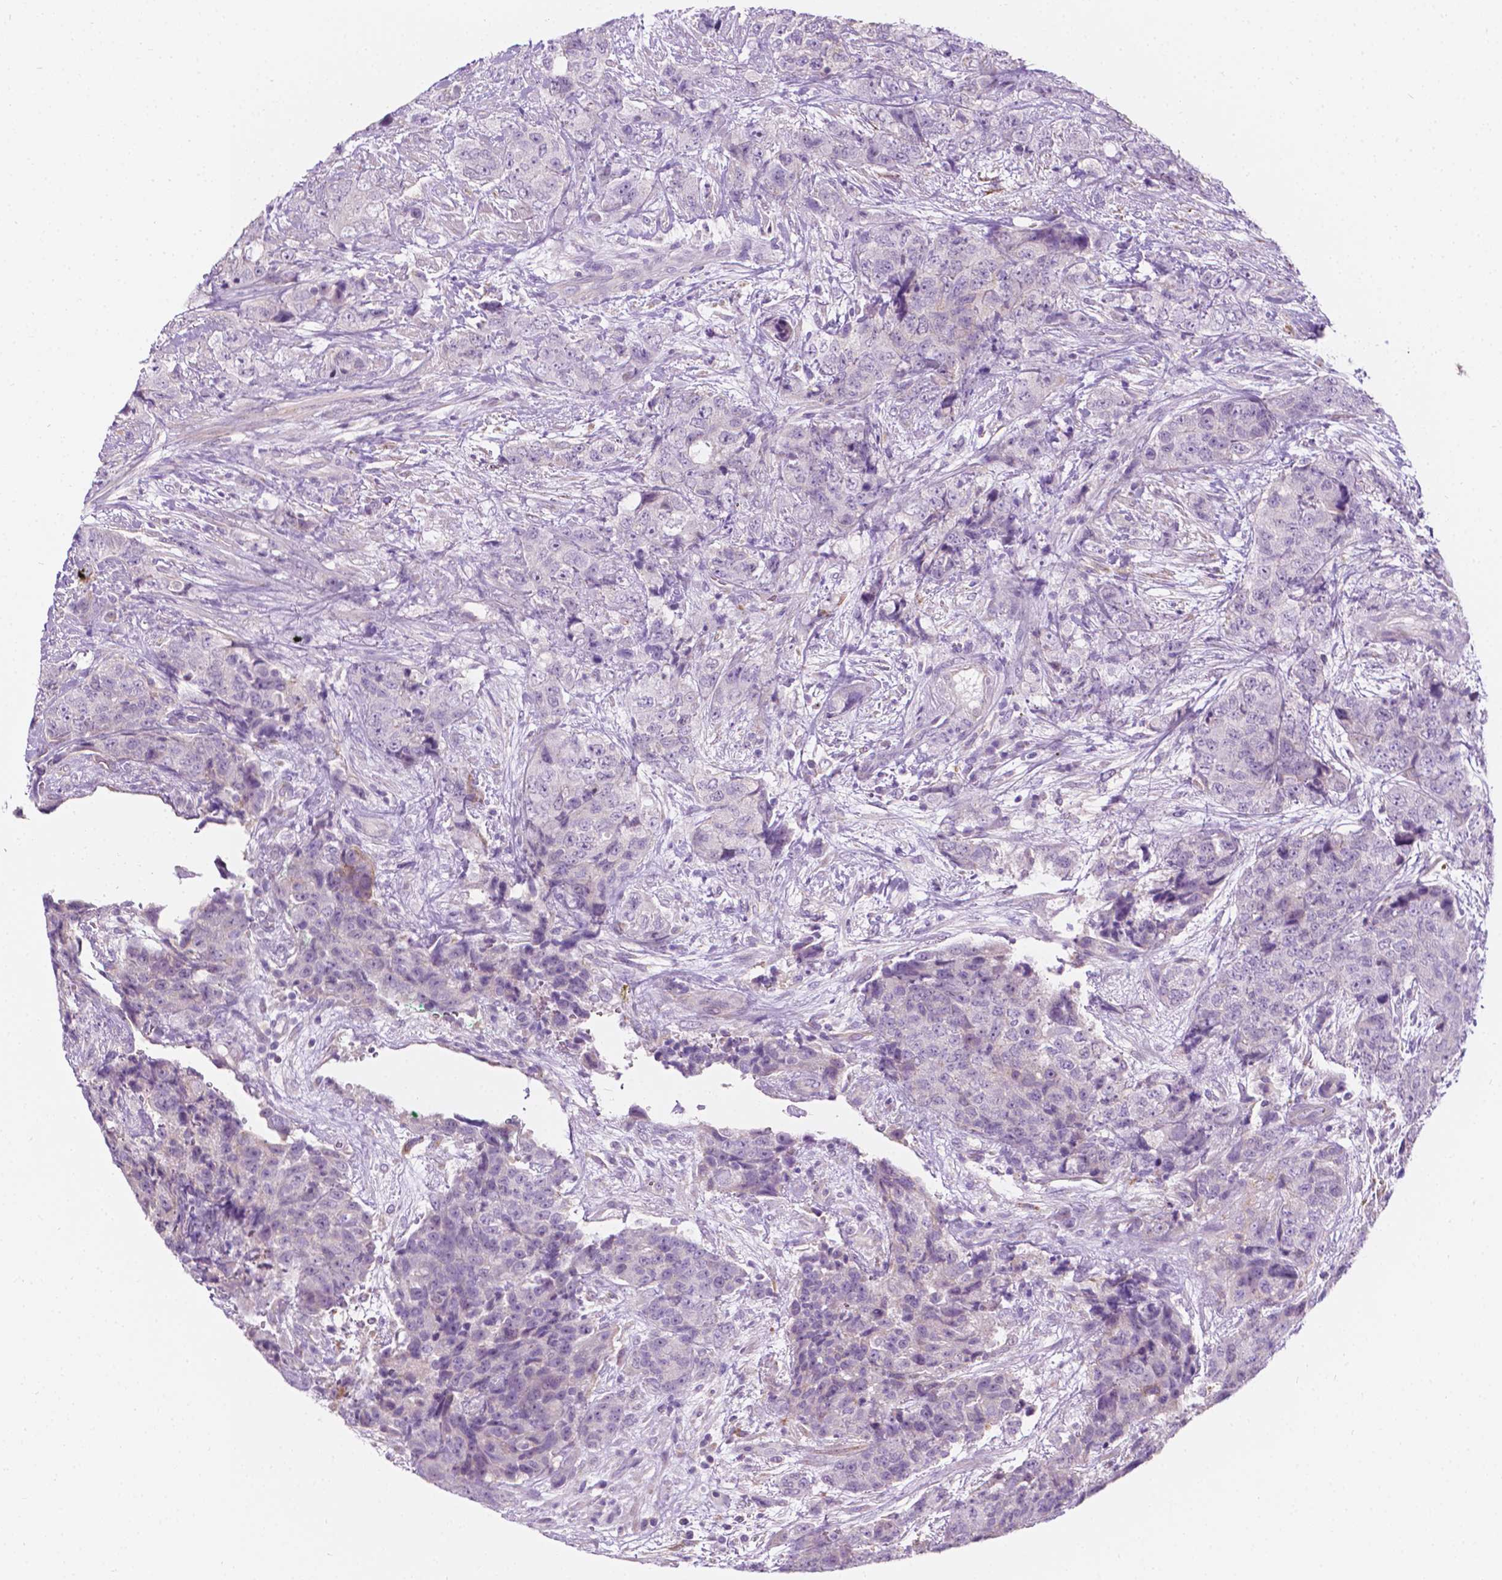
{"staining": {"intensity": "negative", "quantity": "none", "location": "none"}, "tissue": "urothelial cancer", "cell_type": "Tumor cells", "image_type": "cancer", "snomed": [{"axis": "morphology", "description": "Urothelial carcinoma, High grade"}, {"axis": "topography", "description": "Urinary bladder"}], "caption": "Immunohistochemistry (IHC) of human urothelial cancer exhibits no staining in tumor cells.", "gene": "NOS1AP", "patient": {"sex": "female", "age": 78}}